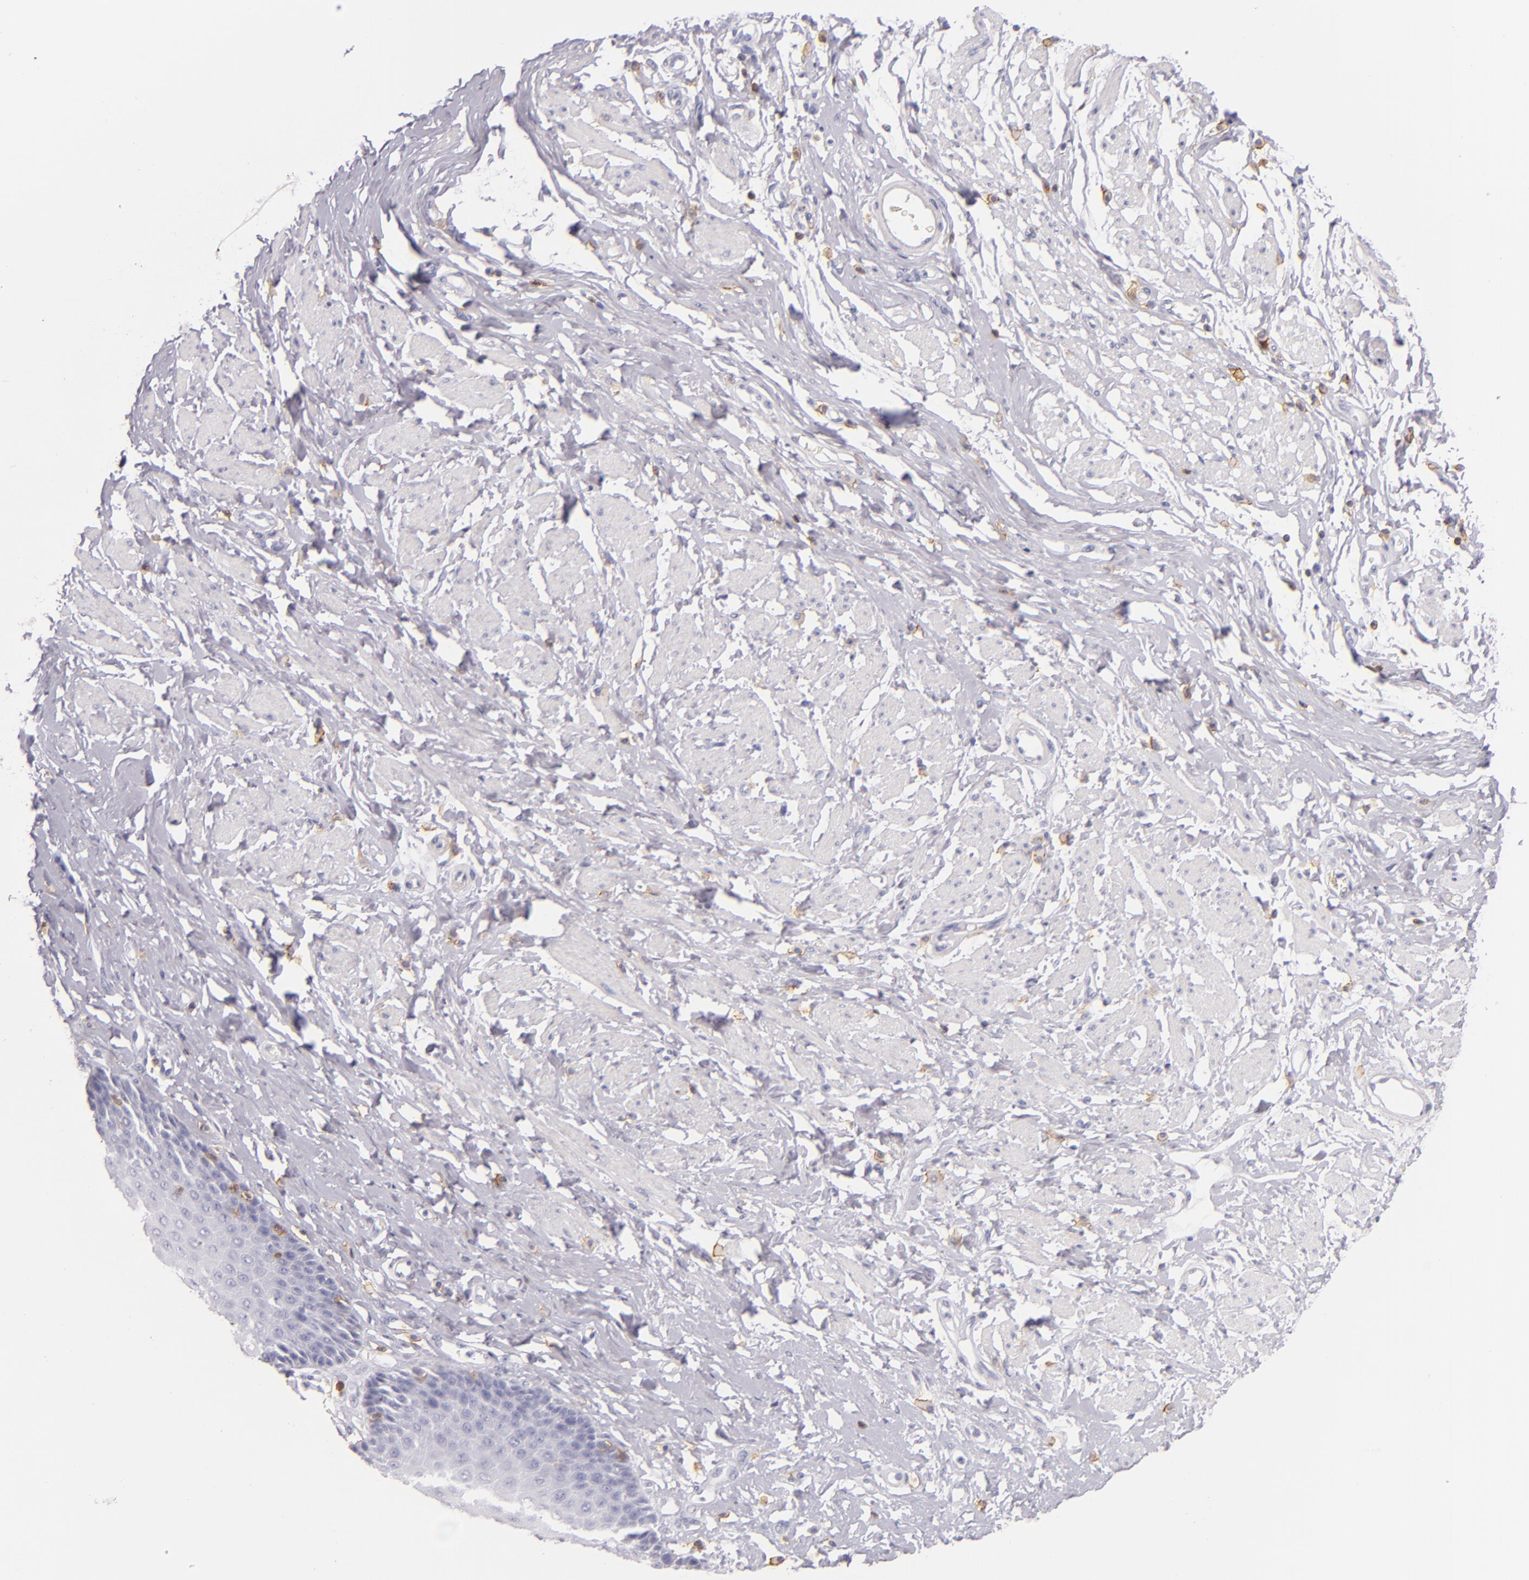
{"staining": {"intensity": "negative", "quantity": "none", "location": "none"}, "tissue": "esophagus", "cell_type": "Squamous epithelial cells", "image_type": "normal", "snomed": [{"axis": "morphology", "description": "Normal tissue, NOS"}, {"axis": "topography", "description": "Esophagus"}], "caption": "This is a image of IHC staining of benign esophagus, which shows no positivity in squamous epithelial cells. (Brightfield microscopy of DAB (3,3'-diaminobenzidine) IHC at high magnification).", "gene": "LAT", "patient": {"sex": "male", "age": 70}}